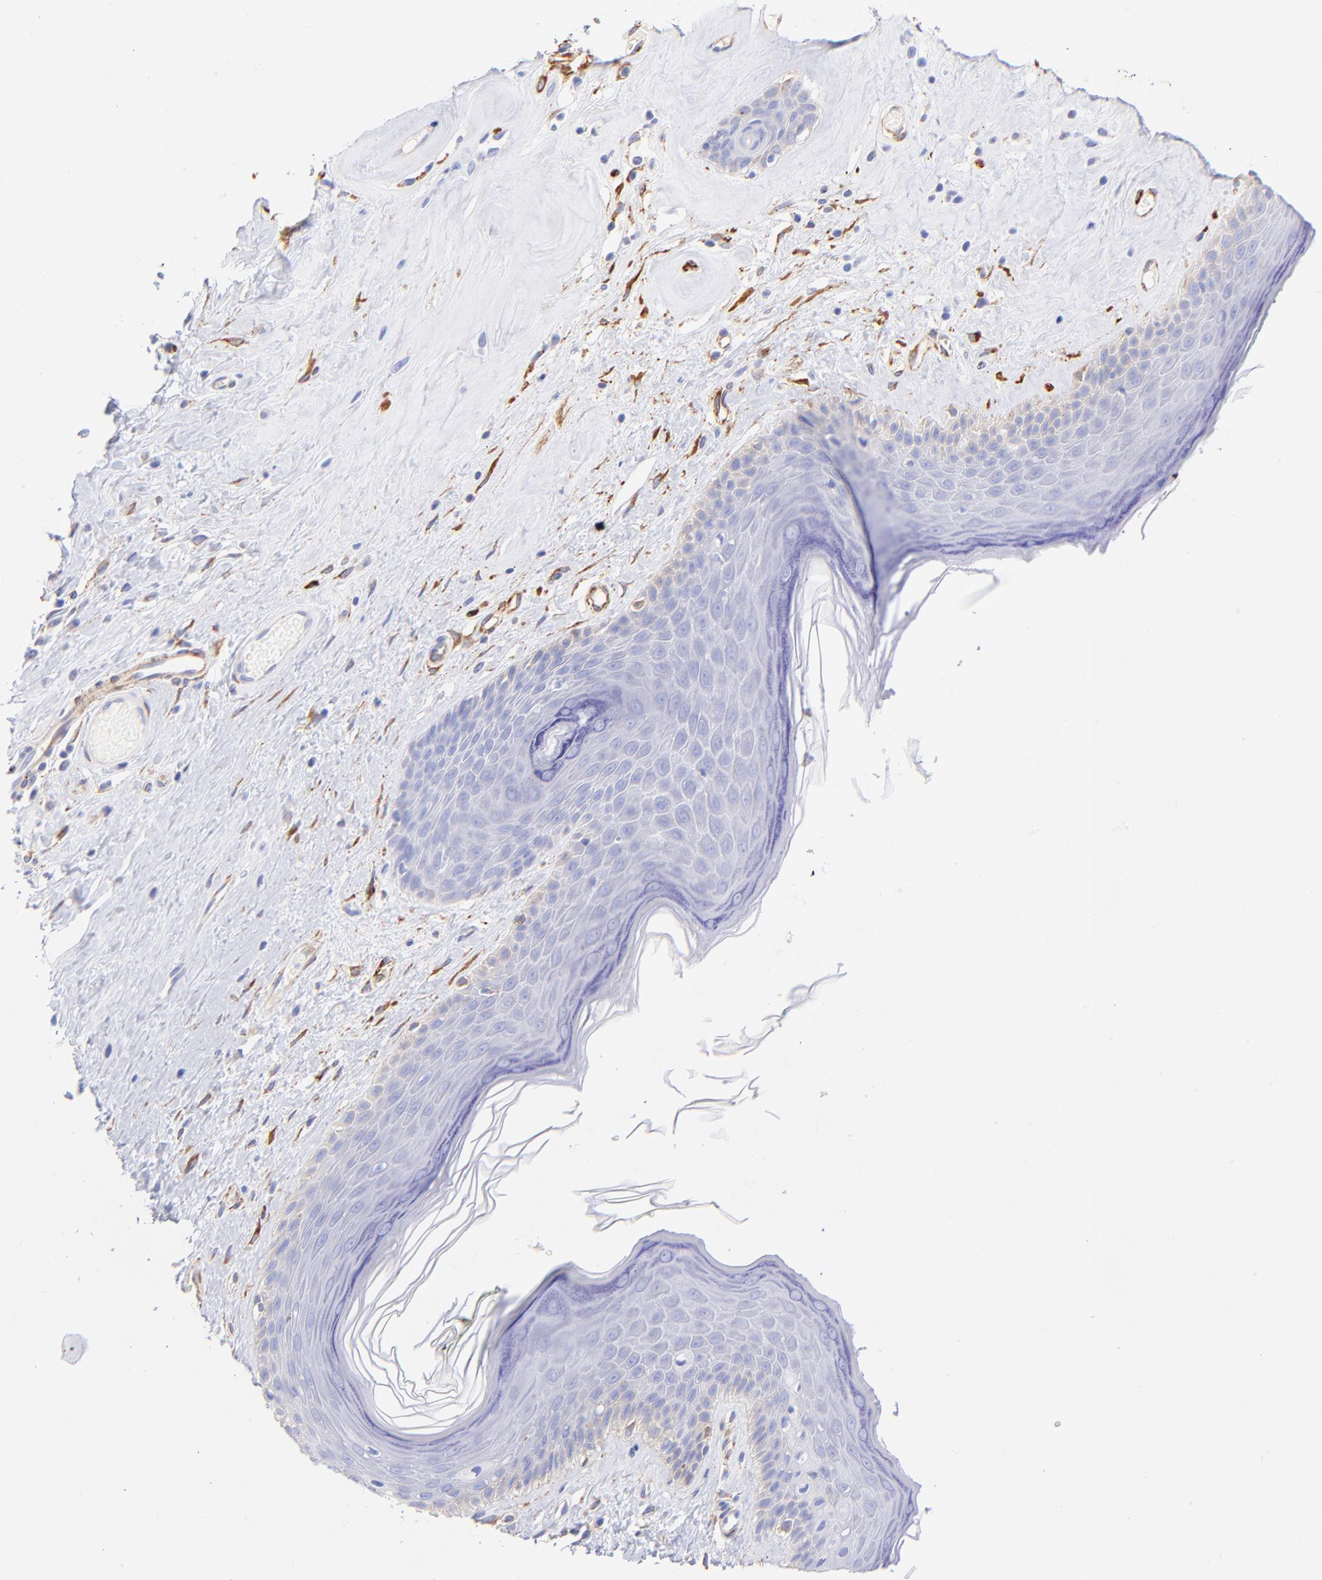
{"staining": {"intensity": "moderate", "quantity": "25%-75%", "location": "cytoplasmic/membranous"}, "tissue": "skin", "cell_type": "Epidermal cells", "image_type": "normal", "snomed": [{"axis": "morphology", "description": "Normal tissue, NOS"}, {"axis": "morphology", "description": "Inflammation, NOS"}, {"axis": "topography", "description": "Vulva"}], "caption": "High-magnification brightfield microscopy of benign skin stained with DAB (3,3'-diaminobenzidine) (brown) and counterstained with hematoxylin (blue). epidermal cells exhibit moderate cytoplasmic/membranous positivity is seen in about25%-75% of cells. The staining was performed using DAB, with brown indicating positive protein expression. Nuclei are stained blue with hematoxylin.", "gene": "SPARC", "patient": {"sex": "female", "age": 84}}